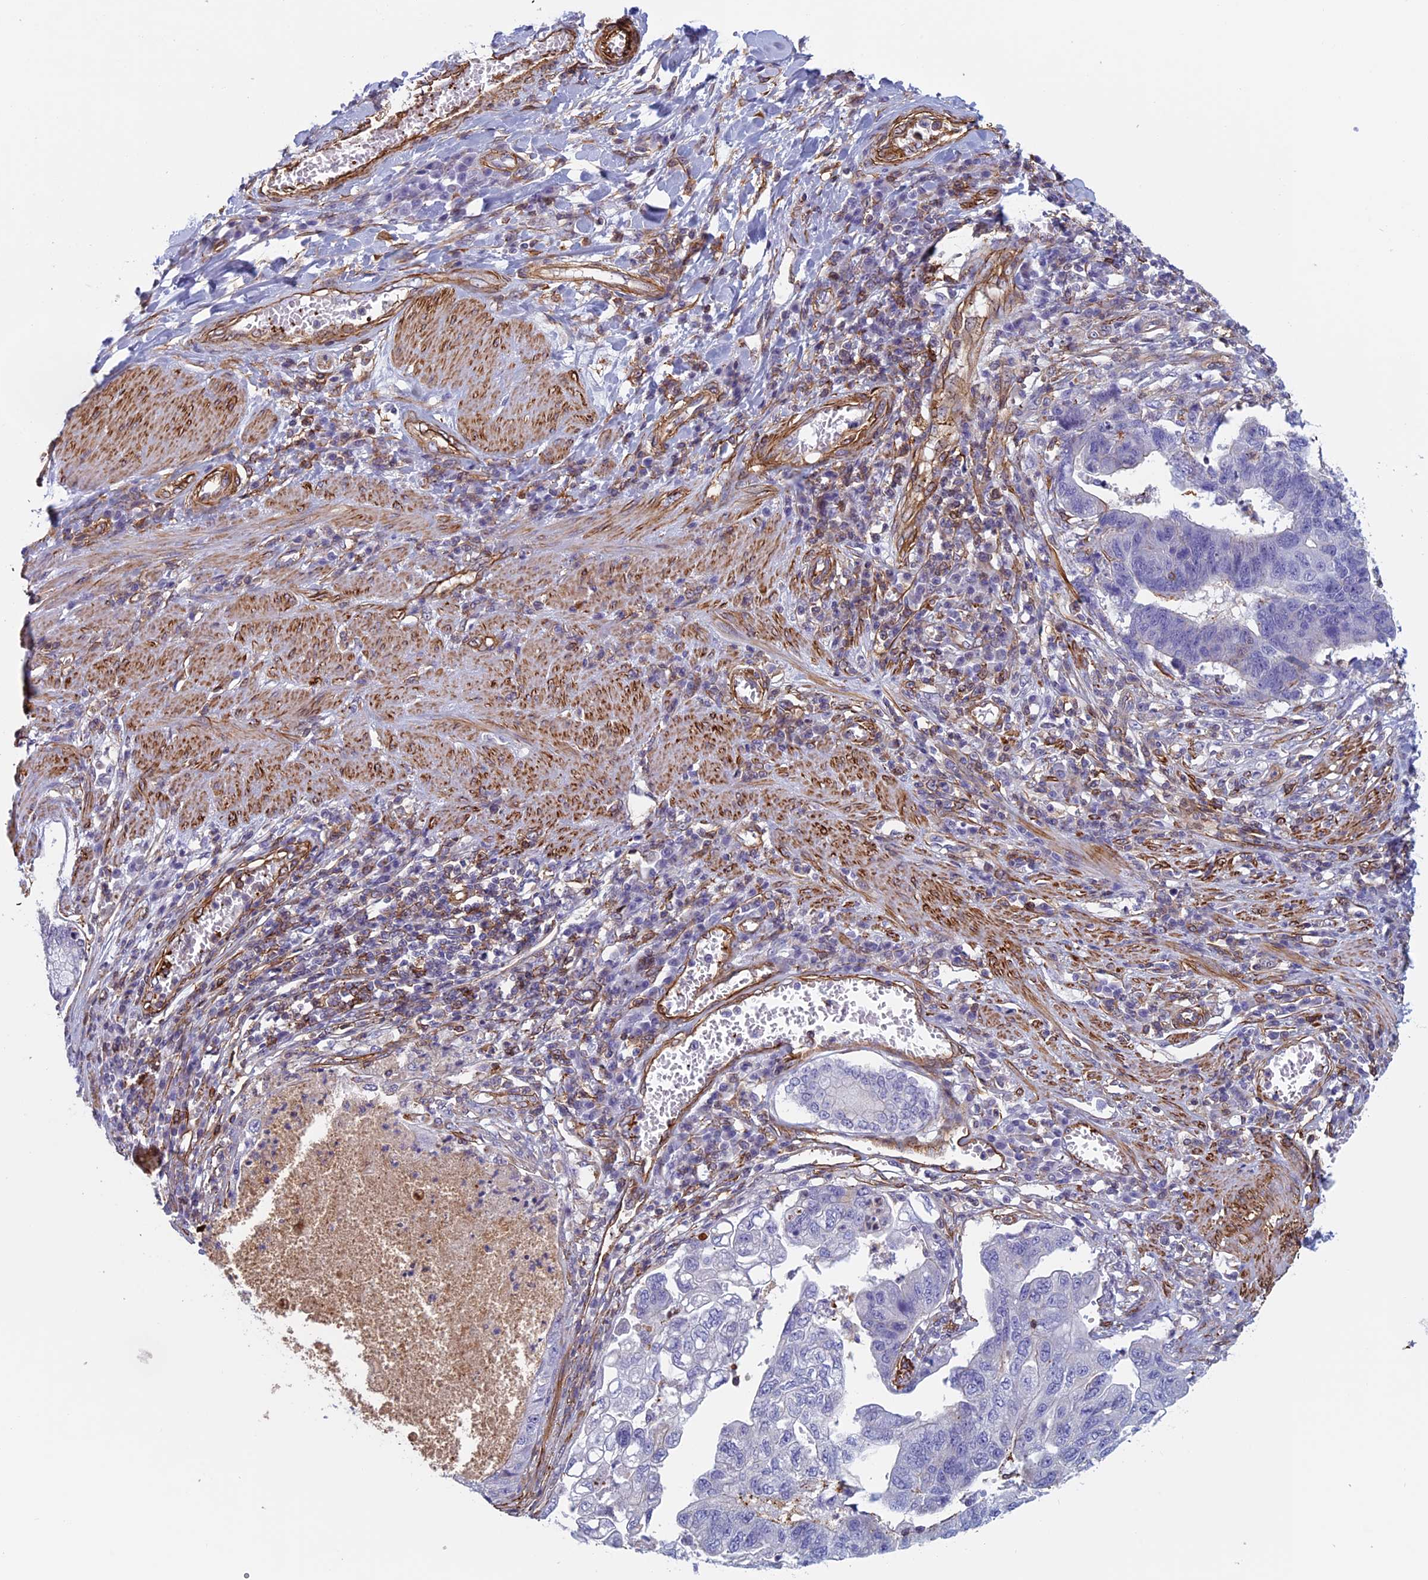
{"staining": {"intensity": "weak", "quantity": "<25%", "location": "nuclear"}, "tissue": "stomach cancer", "cell_type": "Tumor cells", "image_type": "cancer", "snomed": [{"axis": "morphology", "description": "Adenocarcinoma, NOS"}, {"axis": "topography", "description": "Stomach"}], "caption": "An immunohistochemistry photomicrograph of stomach adenocarcinoma is shown. There is no staining in tumor cells of stomach adenocarcinoma.", "gene": "ANGPTL2", "patient": {"sex": "male", "age": 59}}